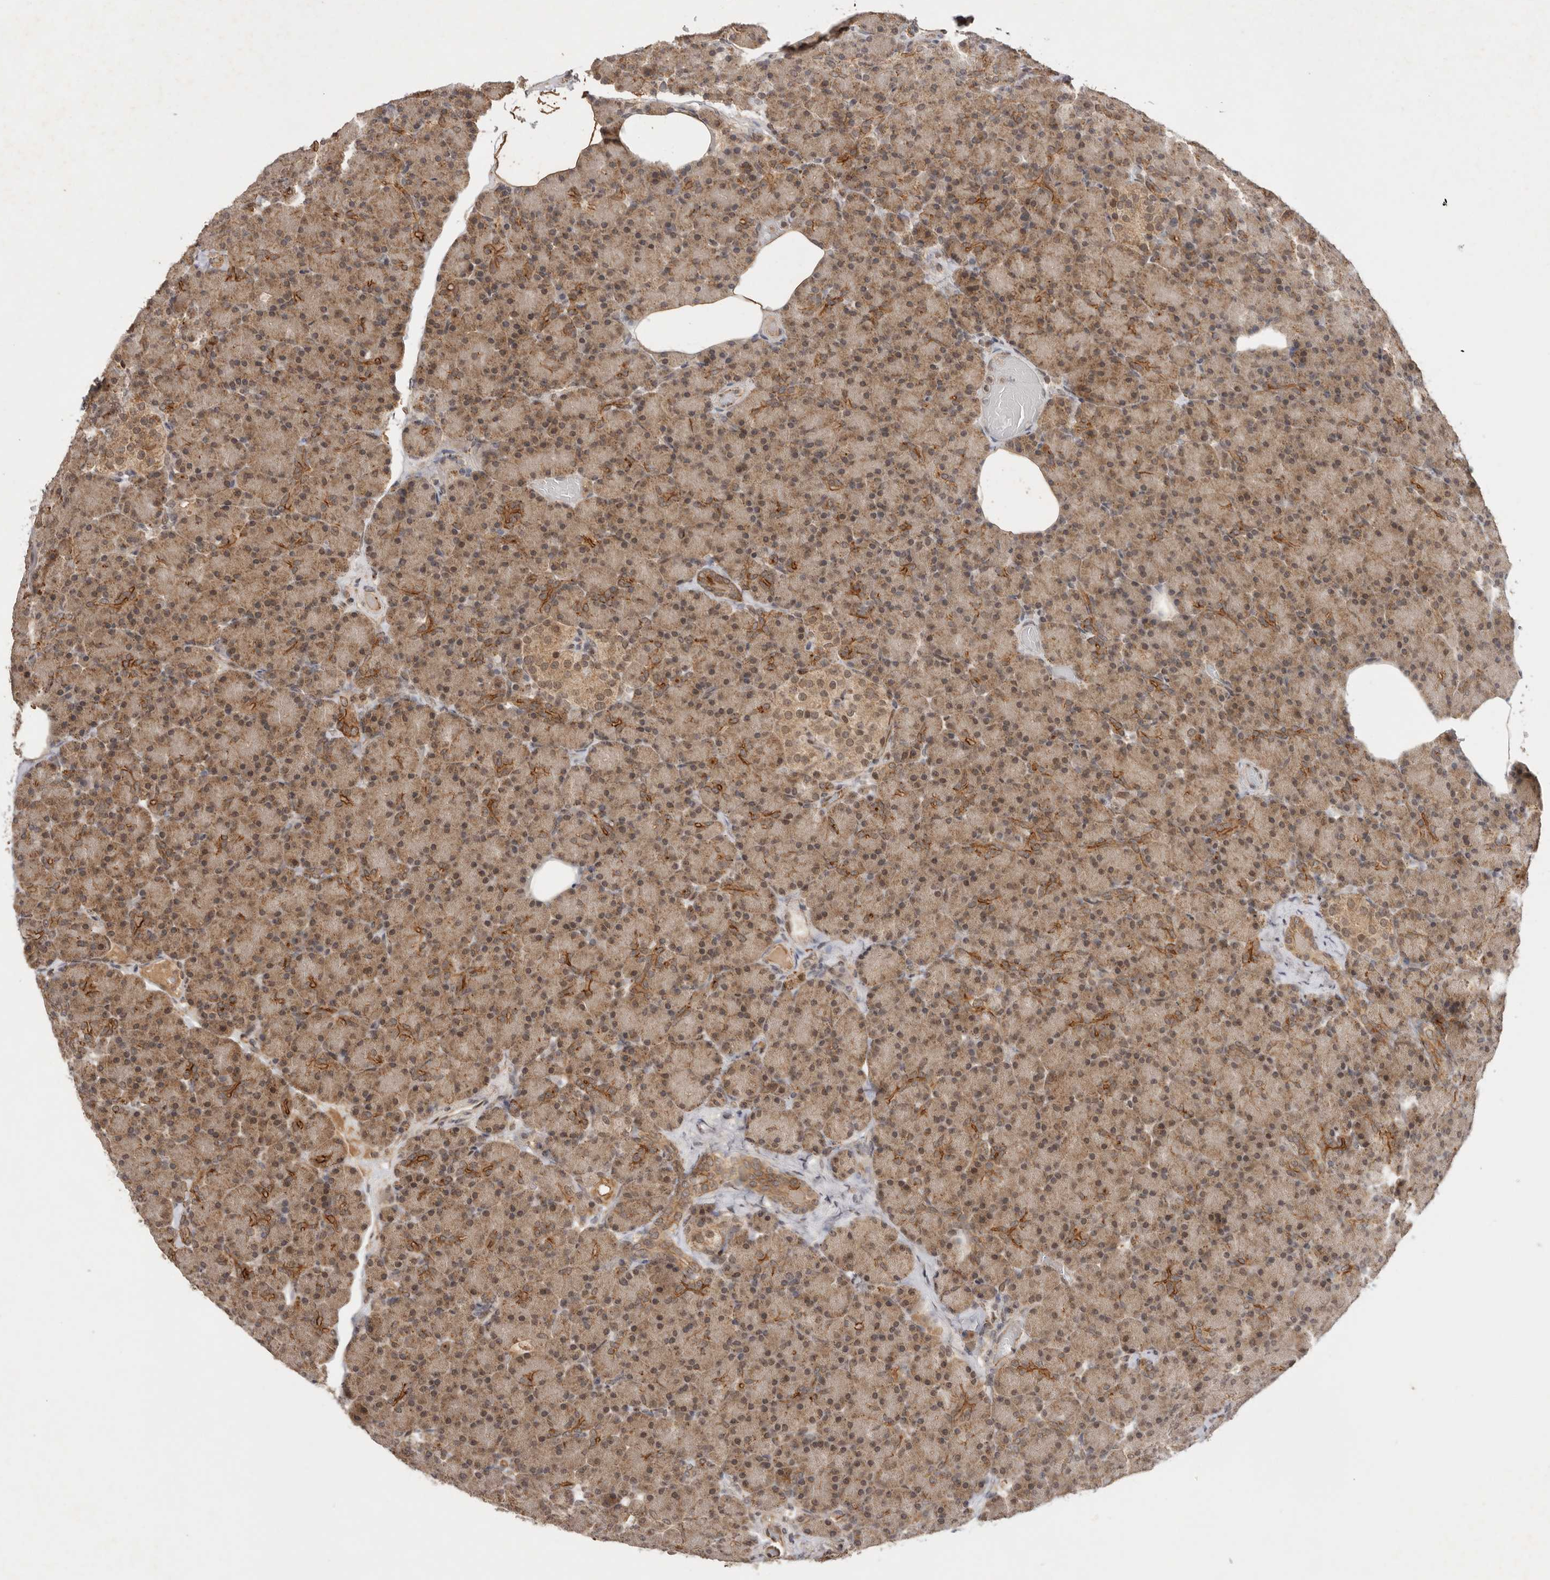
{"staining": {"intensity": "moderate", "quantity": ">75%", "location": "cytoplasmic/membranous,nuclear"}, "tissue": "pancreas", "cell_type": "Exocrine glandular cells", "image_type": "normal", "snomed": [{"axis": "morphology", "description": "Normal tissue, NOS"}, {"axis": "topography", "description": "Pancreas"}], "caption": "Unremarkable pancreas shows moderate cytoplasmic/membranous,nuclear staining in about >75% of exocrine glandular cells (brown staining indicates protein expression, while blue staining denotes nuclei)..", "gene": "TARS2", "patient": {"sex": "female", "age": 43}}